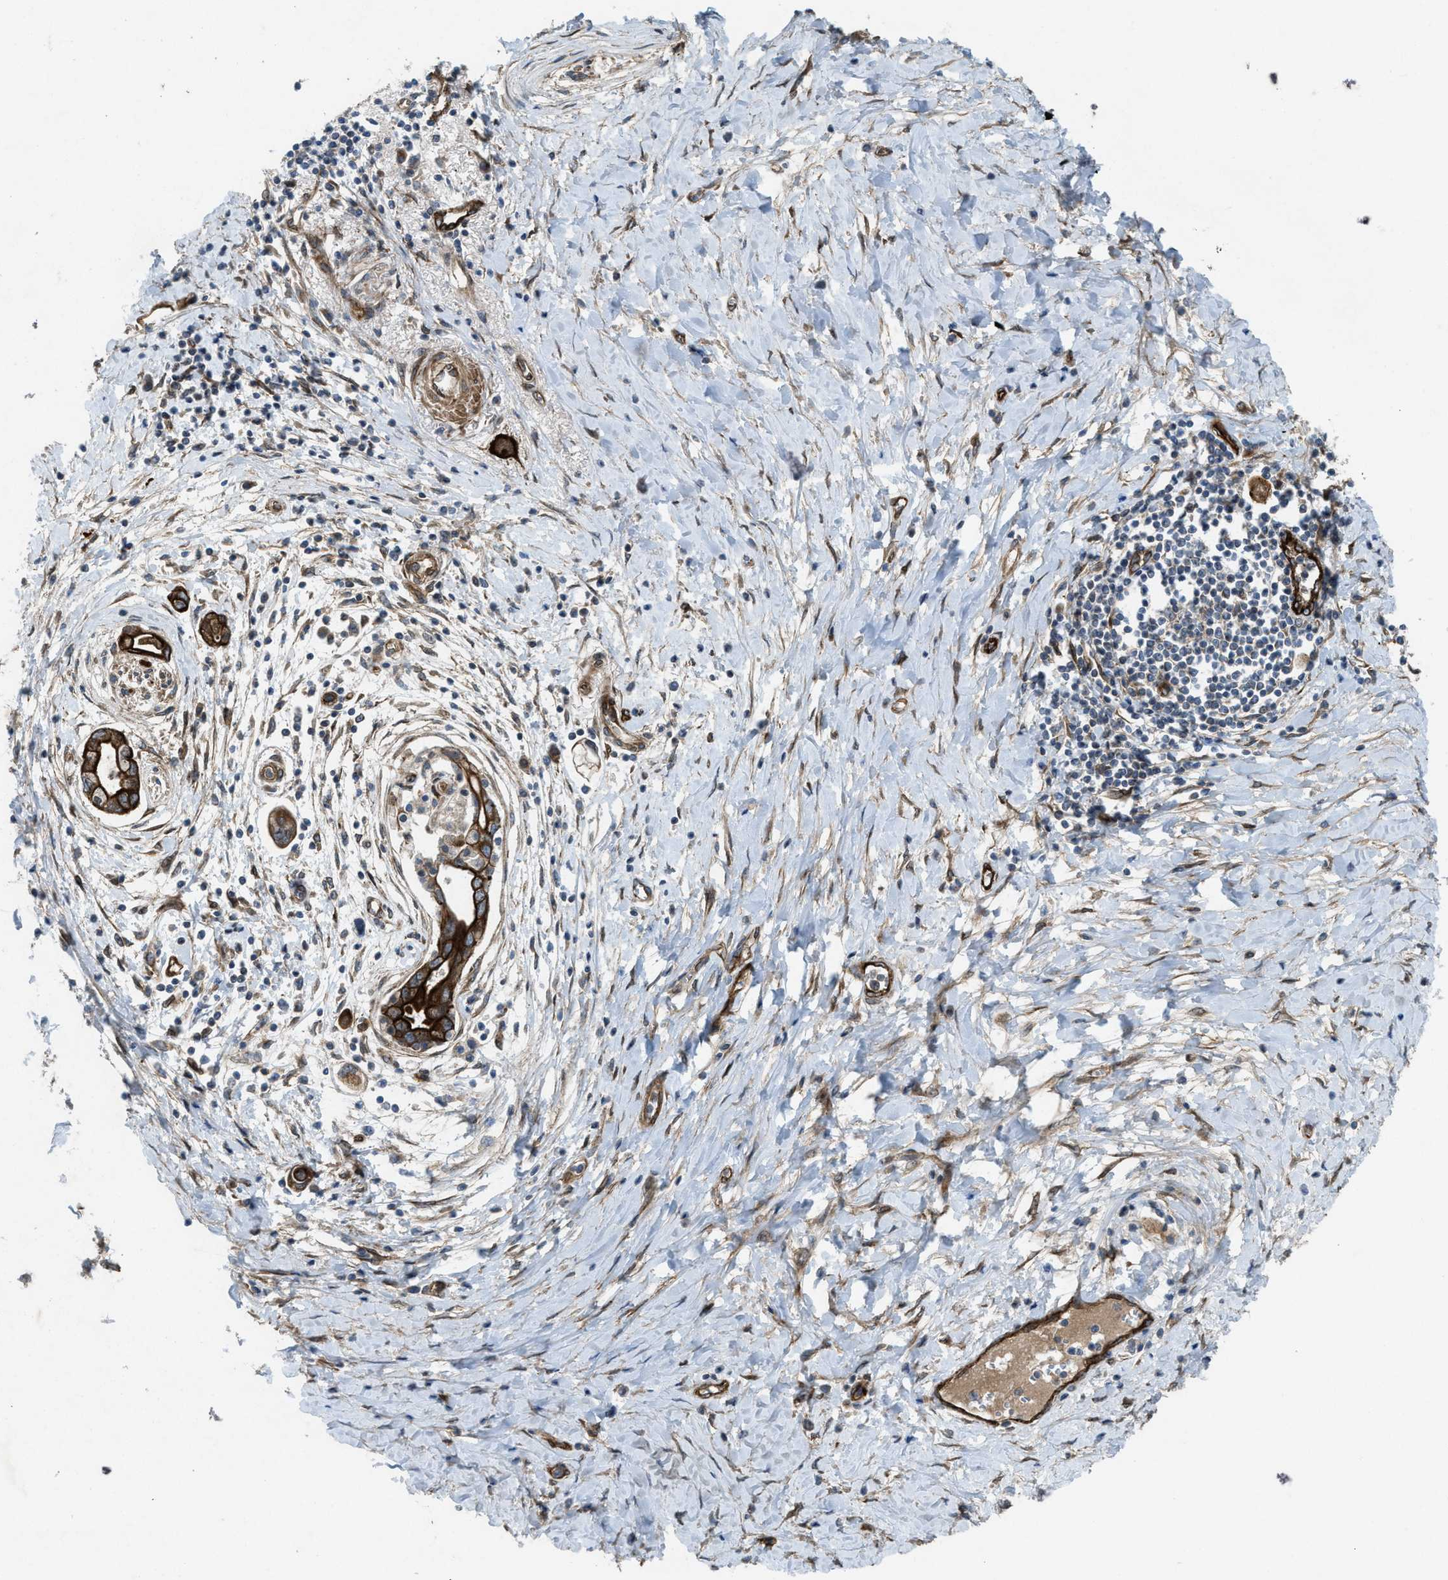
{"staining": {"intensity": "strong", "quantity": ">75%", "location": "cytoplasmic/membranous"}, "tissue": "pancreatic cancer", "cell_type": "Tumor cells", "image_type": "cancer", "snomed": [{"axis": "morphology", "description": "Adenocarcinoma, NOS"}, {"axis": "topography", "description": "Pancreas"}], "caption": "Pancreatic cancer (adenocarcinoma) stained with immunohistochemistry demonstrates strong cytoplasmic/membranous expression in about >75% of tumor cells.", "gene": "URGCP", "patient": {"sex": "male", "age": 59}}